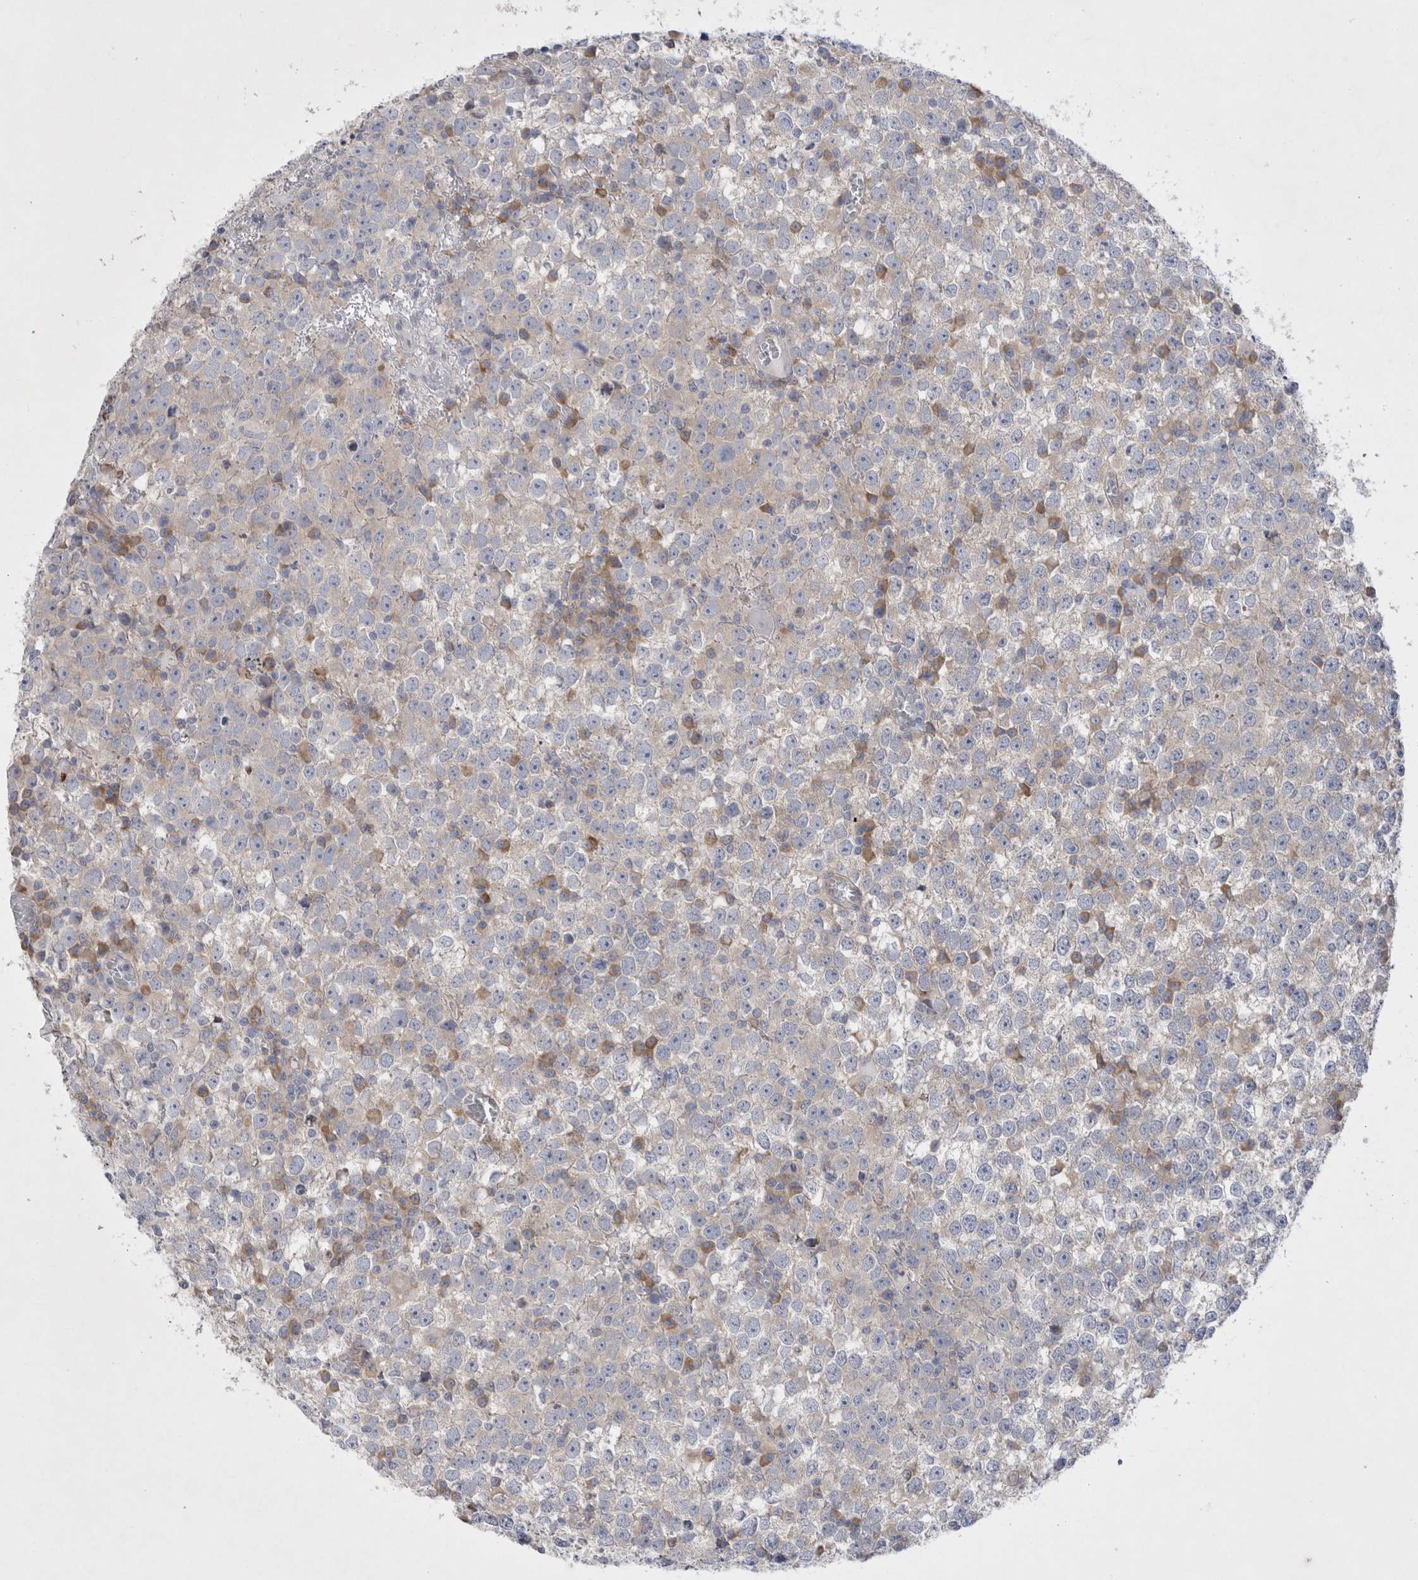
{"staining": {"intensity": "weak", "quantity": "<25%", "location": "cytoplasmic/membranous"}, "tissue": "testis cancer", "cell_type": "Tumor cells", "image_type": "cancer", "snomed": [{"axis": "morphology", "description": "Seminoma, NOS"}, {"axis": "topography", "description": "Testis"}], "caption": "Image shows no significant protein expression in tumor cells of testis cancer. Brightfield microscopy of IHC stained with DAB (brown) and hematoxylin (blue), captured at high magnification.", "gene": "RBM12B", "patient": {"sex": "male", "age": 65}}